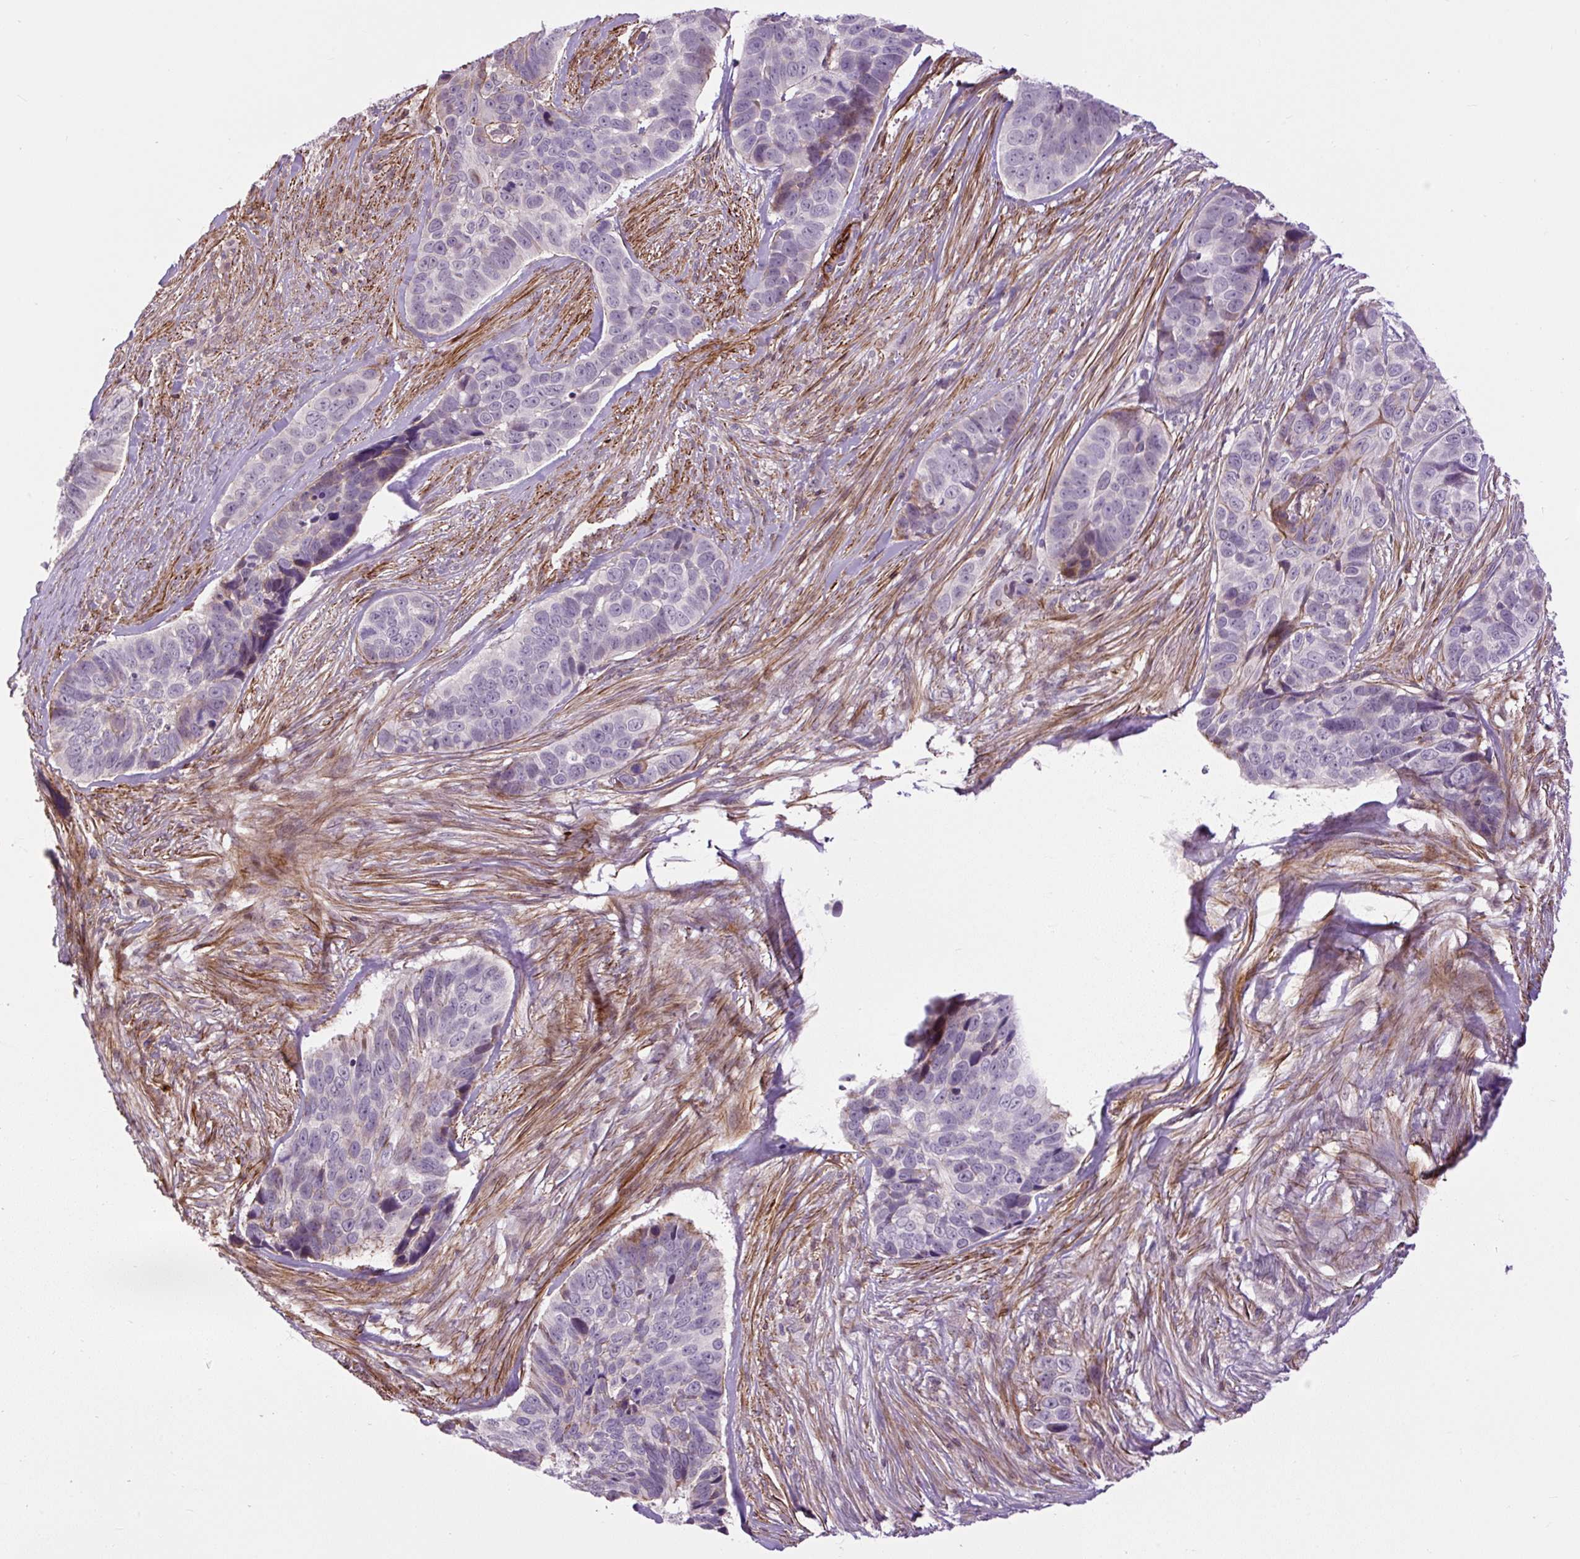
{"staining": {"intensity": "negative", "quantity": "none", "location": "none"}, "tissue": "skin cancer", "cell_type": "Tumor cells", "image_type": "cancer", "snomed": [{"axis": "morphology", "description": "Basal cell carcinoma"}, {"axis": "topography", "description": "Skin"}], "caption": "This histopathology image is of skin cancer stained with IHC to label a protein in brown with the nuclei are counter-stained blue. There is no expression in tumor cells.", "gene": "ZNF197", "patient": {"sex": "female", "age": 82}}